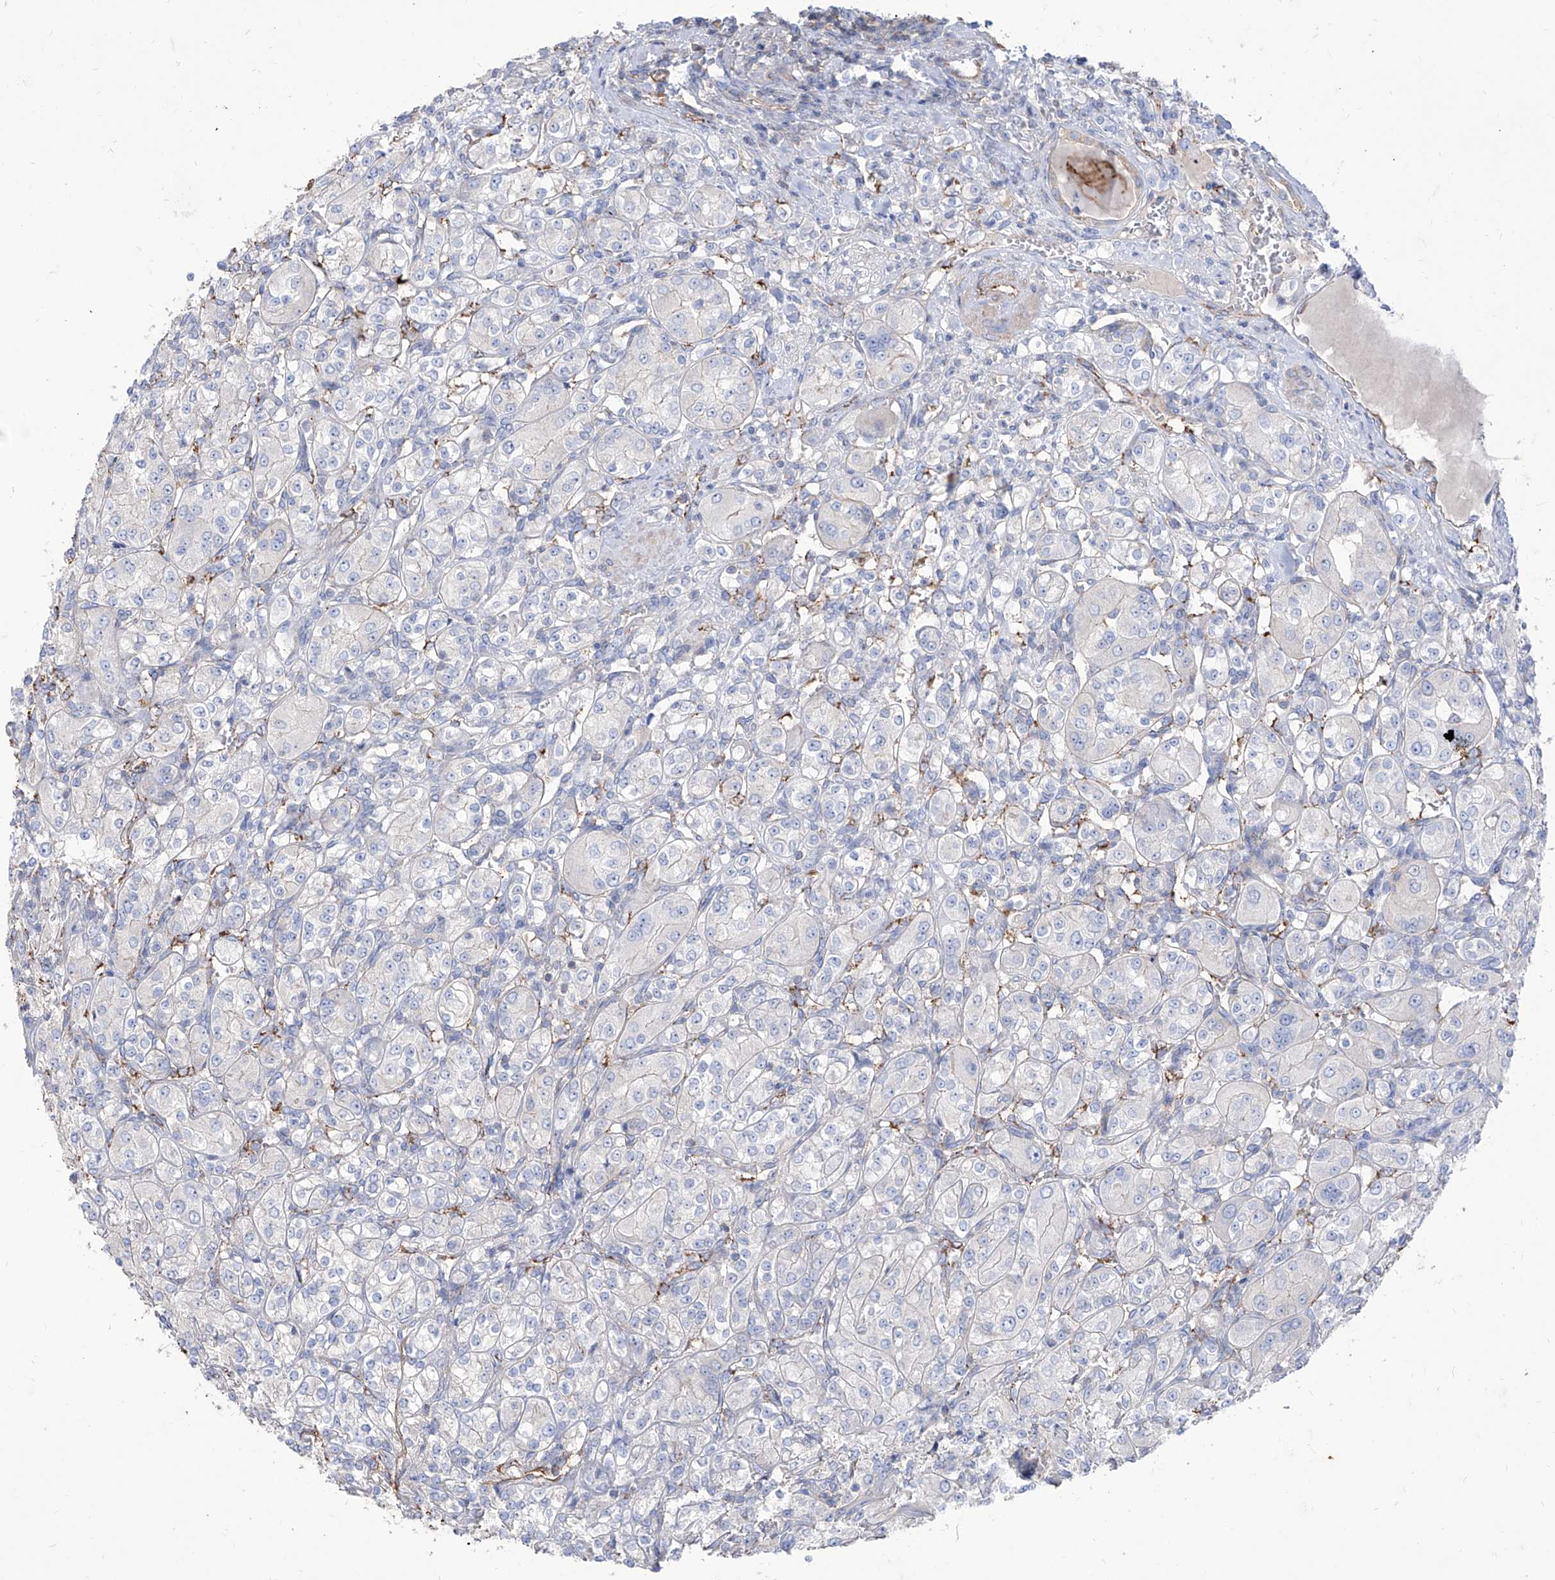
{"staining": {"intensity": "negative", "quantity": "none", "location": "none"}, "tissue": "renal cancer", "cell_type": "Tumor cells", "image_type": "cancer", "snomed": [{"axis": "morphology", "description": "Adenocarcinoma, NOS"}, {"axis": "topography", "description": "Kidney"}], "caption": "Micrograph shows no protein expression in tumor cells of adenocarcinoma (renal) tissue. The staining was performed using DAB (3,3'-diaminobenzidine) to visualize the protein expression in brown, while the nuclei were stained in blue with hematoxylin (Magnification: 20x).", "gene": "C1orf74", "patient": {"sex": "male", "age": 77}}